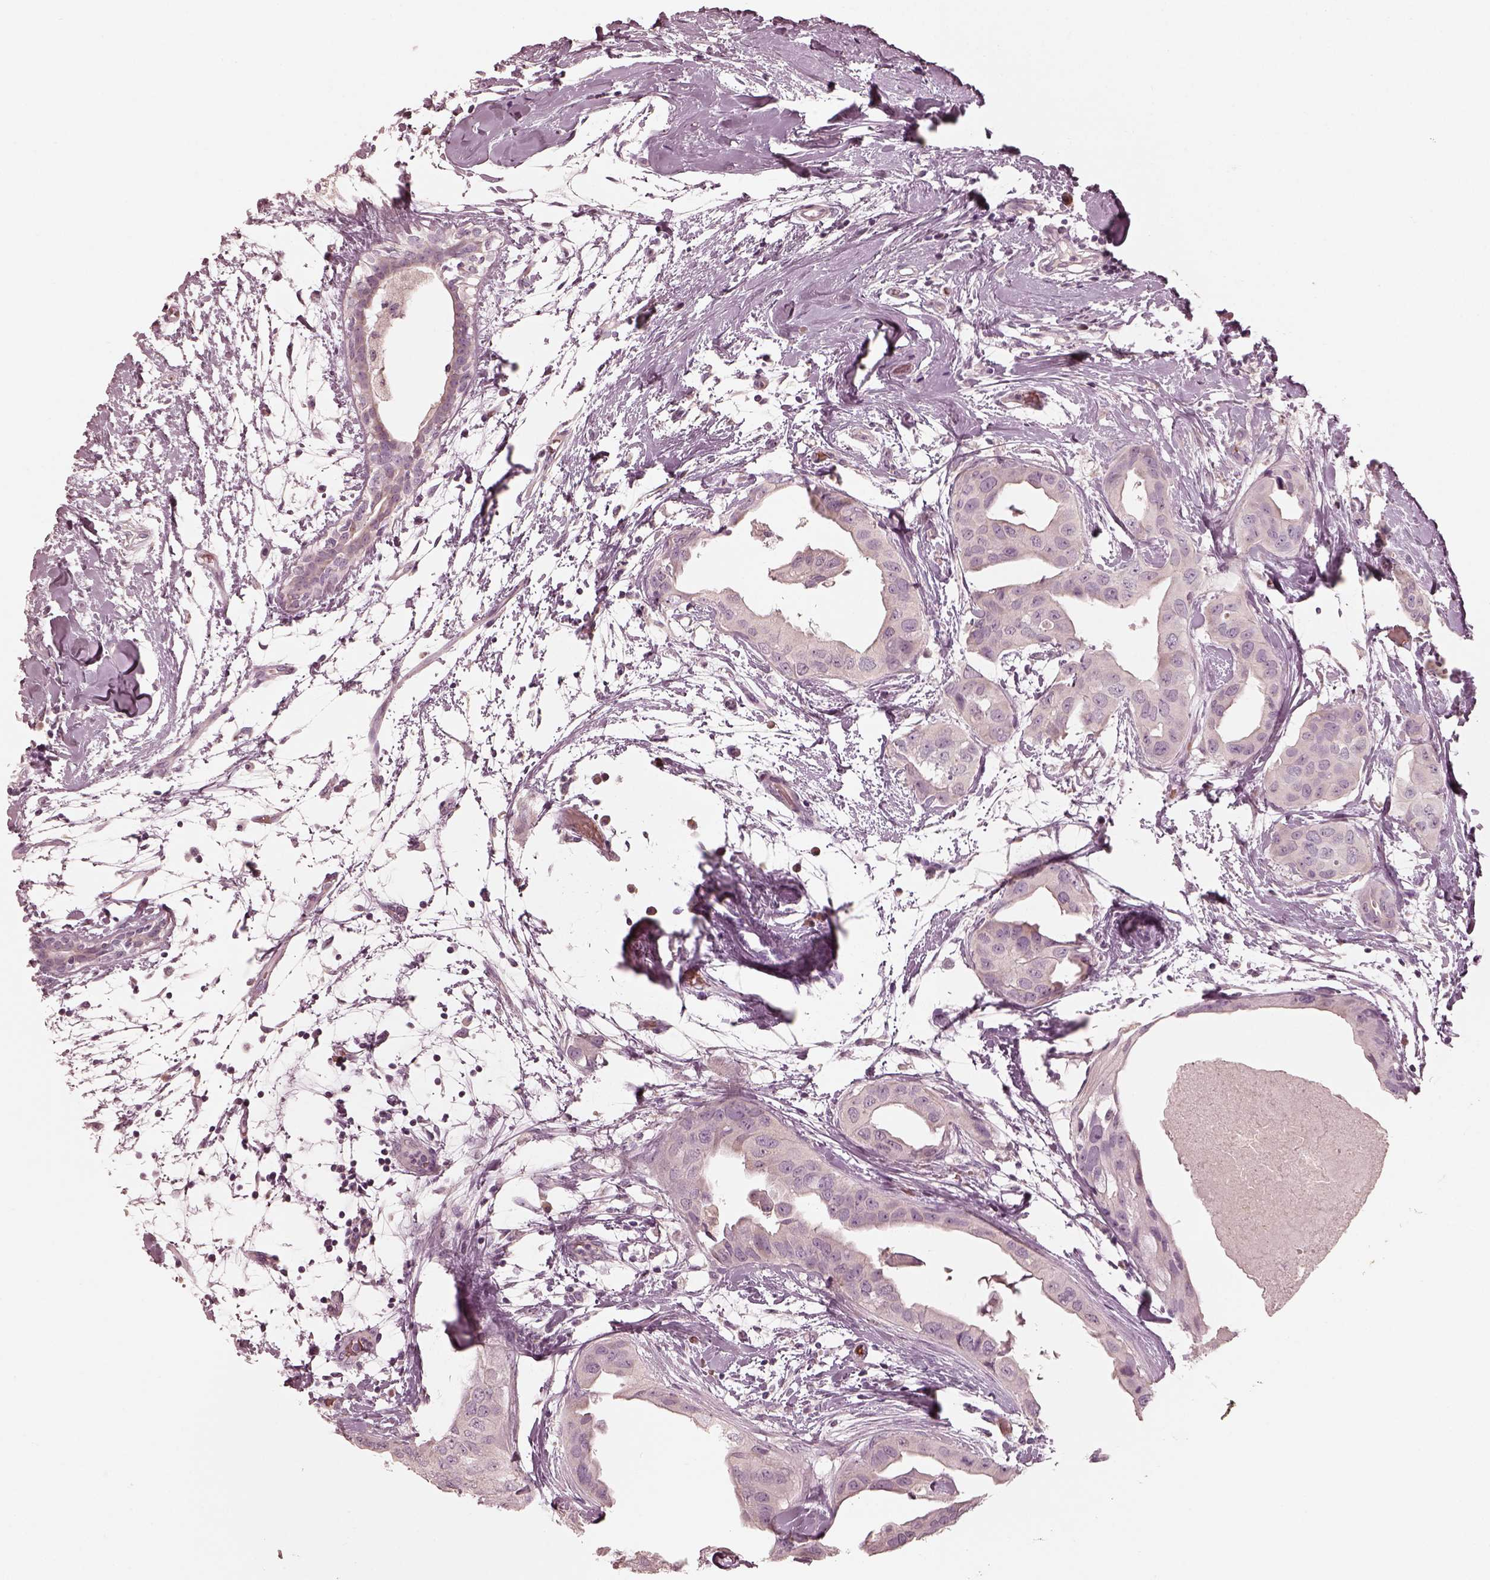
{"staining": {"intensity": "negative", "quantity": "none", "location": "none"}, "tissue": "breast cancer", "cell_type": "Tumor cells", "image_type": "cancer", "snomed": [{"axis": "morphology", "description": "Normal tissue, NOS"}, {"axis": "morphology", "description": "Duct carcinoma"}, {"axis": "topography", "description": "Breast"}], "caption": "IHC photomicrograph of human intraductal carcinoma (breast) stained for a protein (brown), which displays no positivity in tumor cells. (DAB (3,3'-diaminobenzidine) immunohistochemistry visualized using brightfield microscopy, high magnification).", "gene": "ANKLE1", "patient": {"sex": "female", "age": 40}}